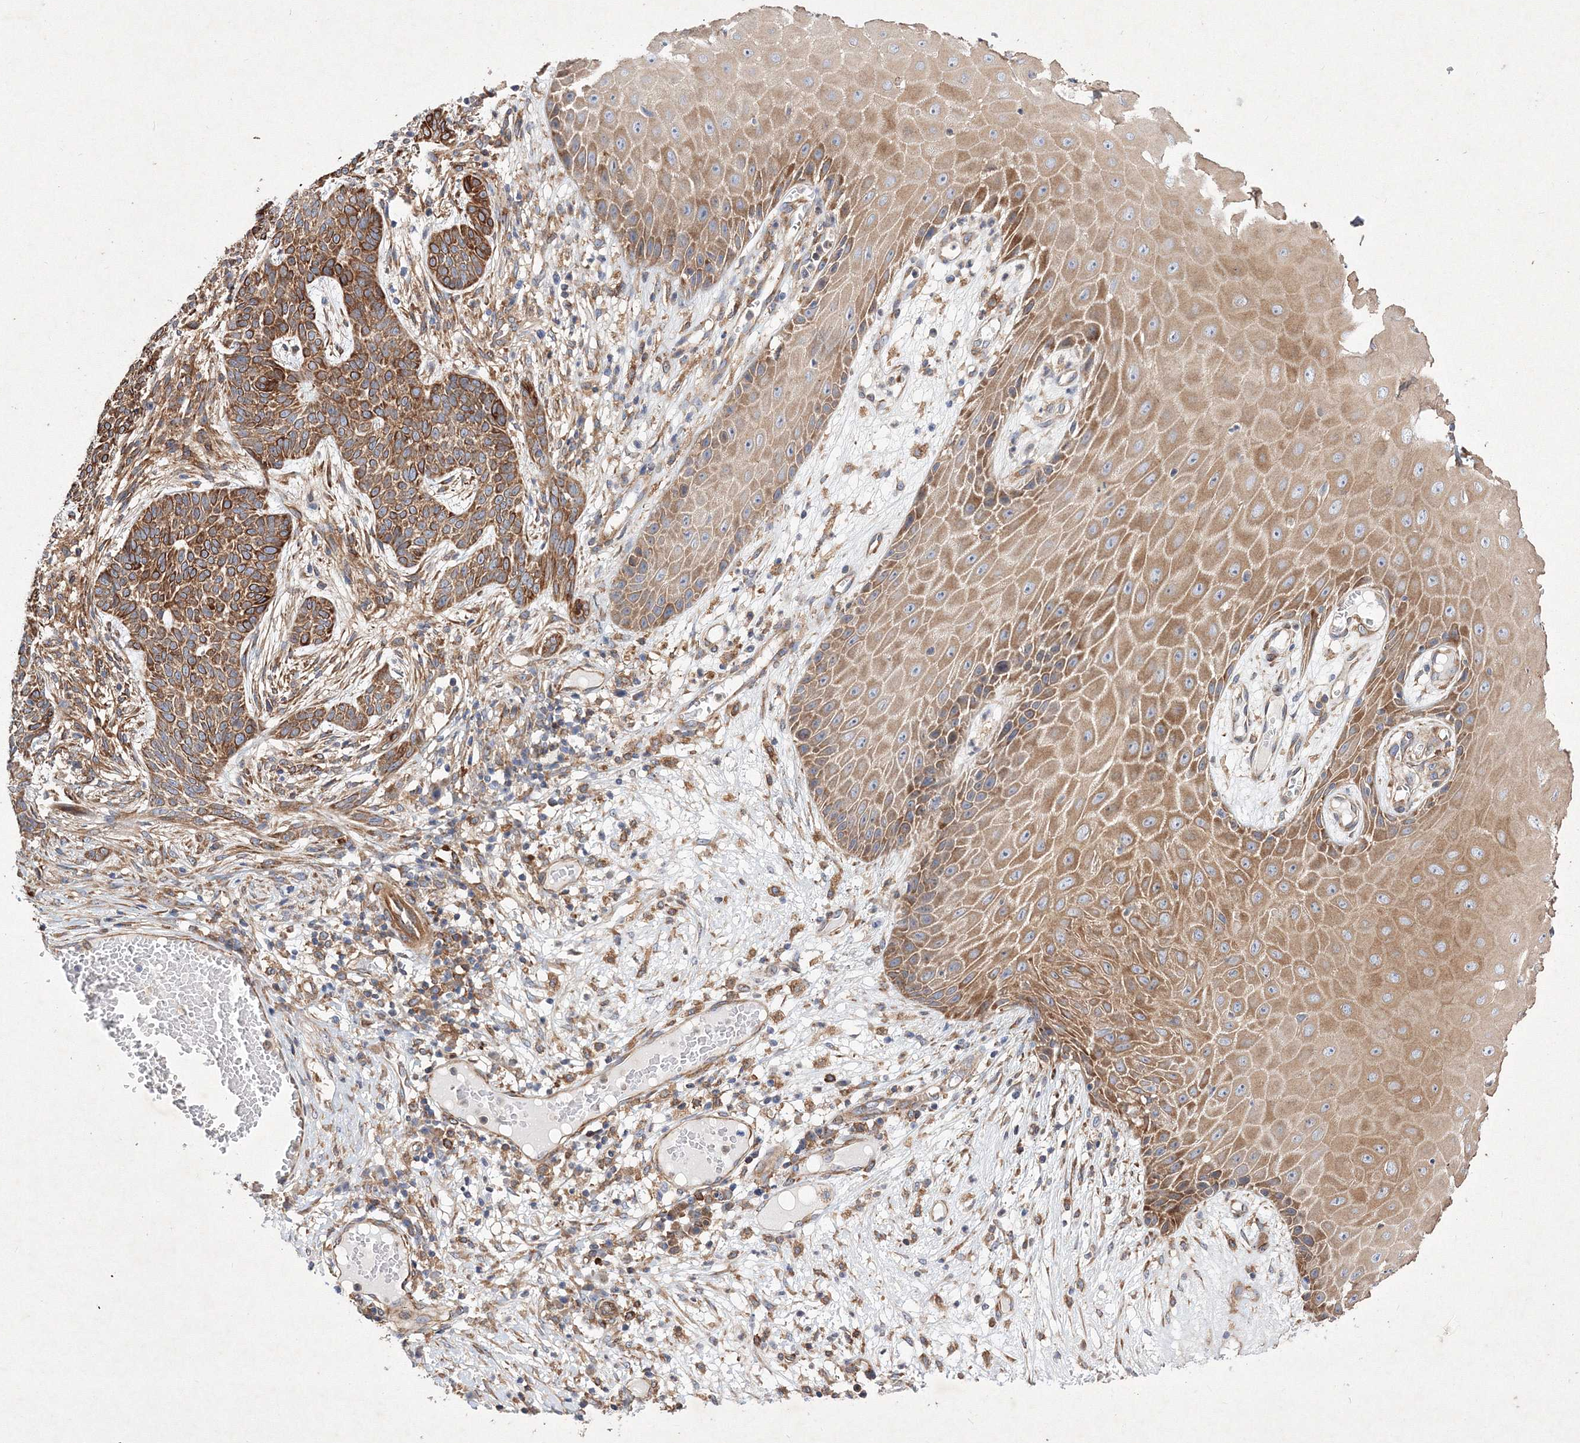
{"staining": {"intensity": "moderate", "quantity": ">75%", "location": "cytoplasmic/membranous"}, "tissue": "skin cancer", "cell_type": "Tumor cells", "image_type": "cancer", "snomed": [{"axis": "morphology", "description": "Normal tissue, NOS"}, {"axis": "morphology", "description": "Basal cell carcinoma"}, {"axis": "topography", "description": "Skin"}], "caption": "The immunohistochemical stain labels moderate cytoplasmic/membranous positivity in tumor cells of skin cancer tissue.", "gene": "SNX18", "patient": {"sex": "male", "age": 64}}